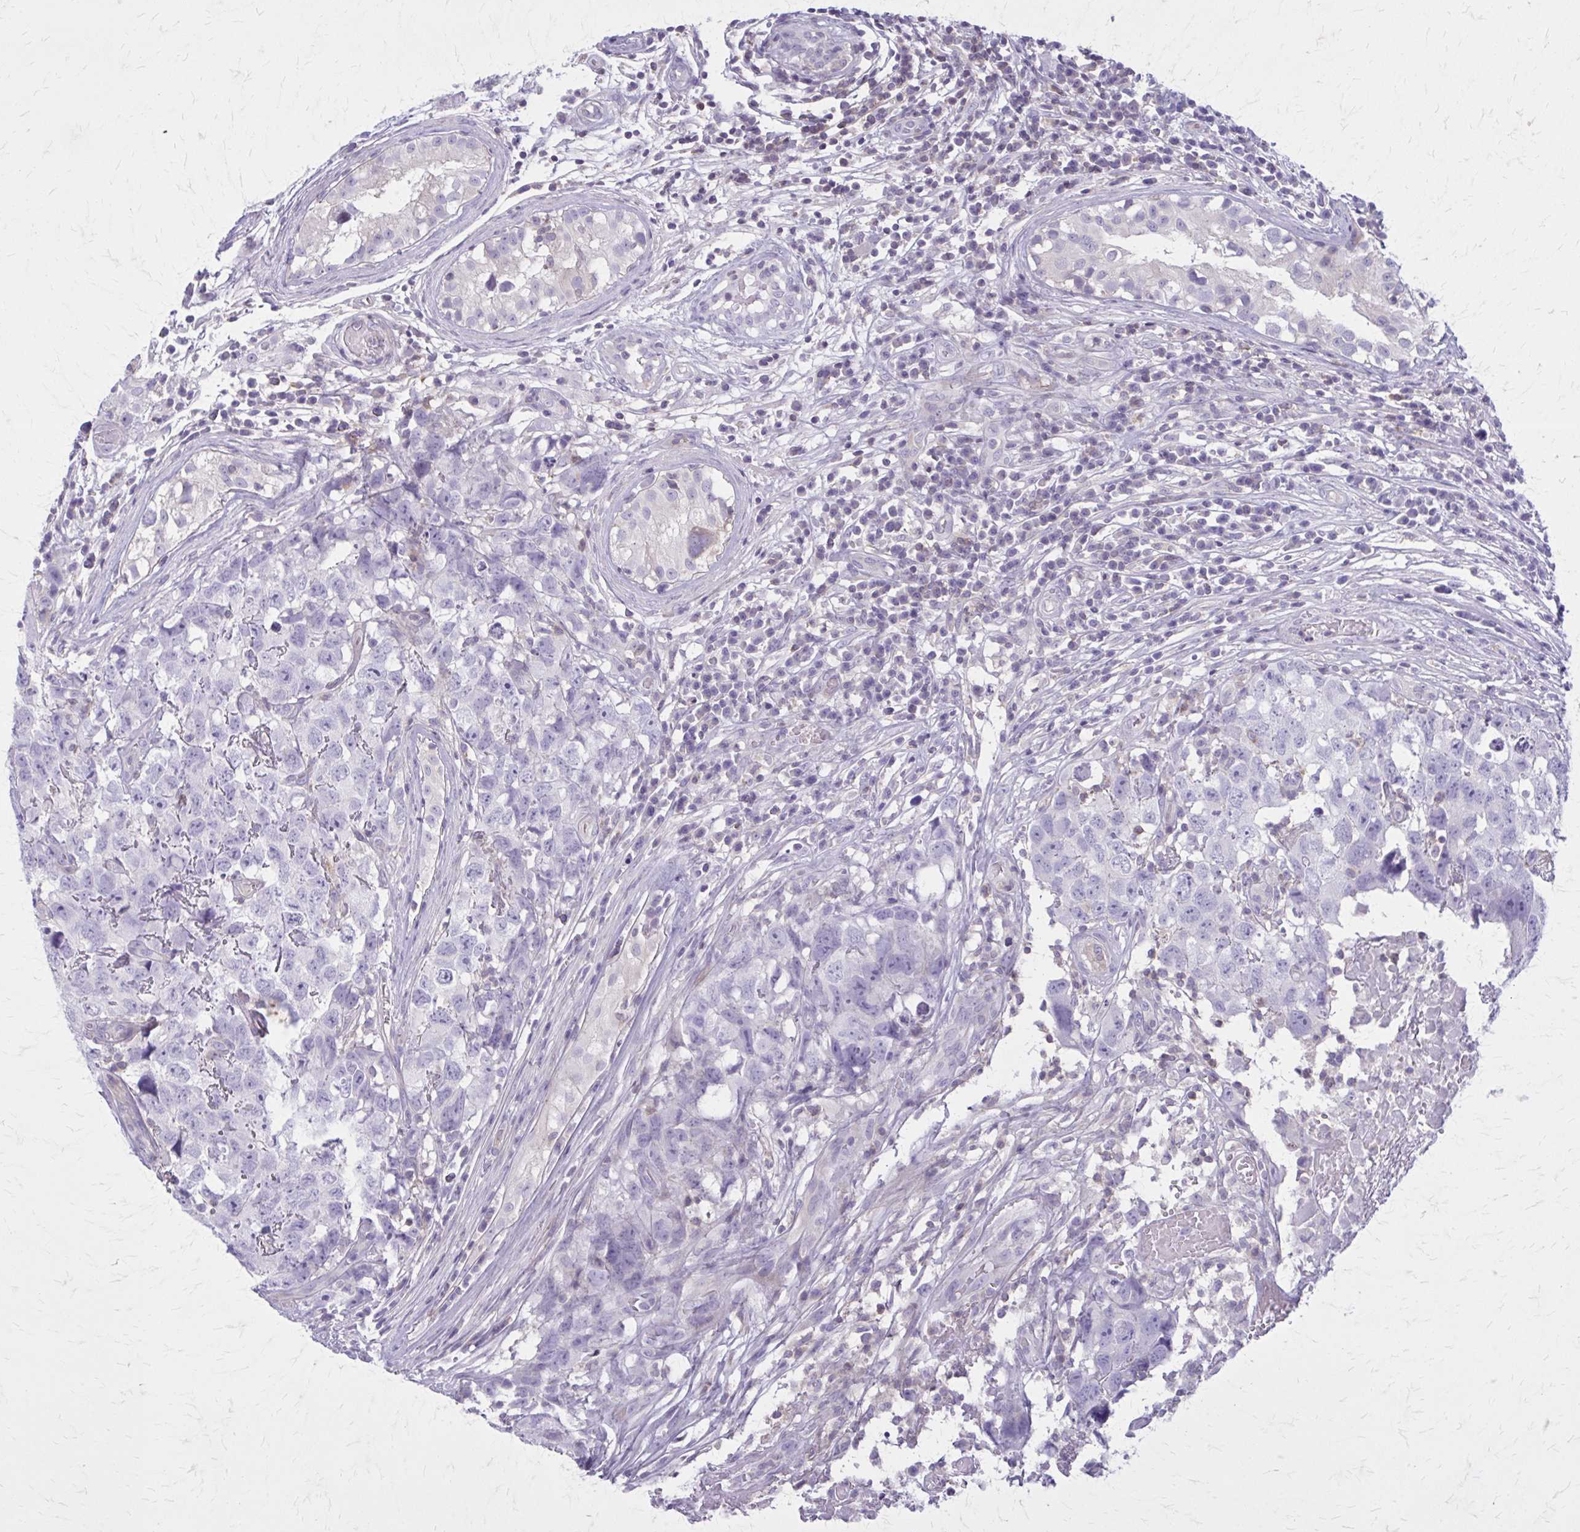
{"staining": {"intensity": "negative", "quantity": "none", "location": "none"}, "tissue": "testis cancer", "cell_type": "Tumor cells", "image_type": "cancer", "snomed": [{"axis": "morphology", "description": "Carcinoma, Embryonal, NOS"}, {"axis": "topography", "description": "Testis"}], "caption": "Immunohistochemistry photomicrograph of neoplastic tissue: testis cancer (embryonal carcinoma) stained with DAB (3,3'-diaminobenzidine) exhibits no significant protein expression in tumor cells.", "gene": "PITPNM1", "patient": {"sex": "male", "age": 22}}